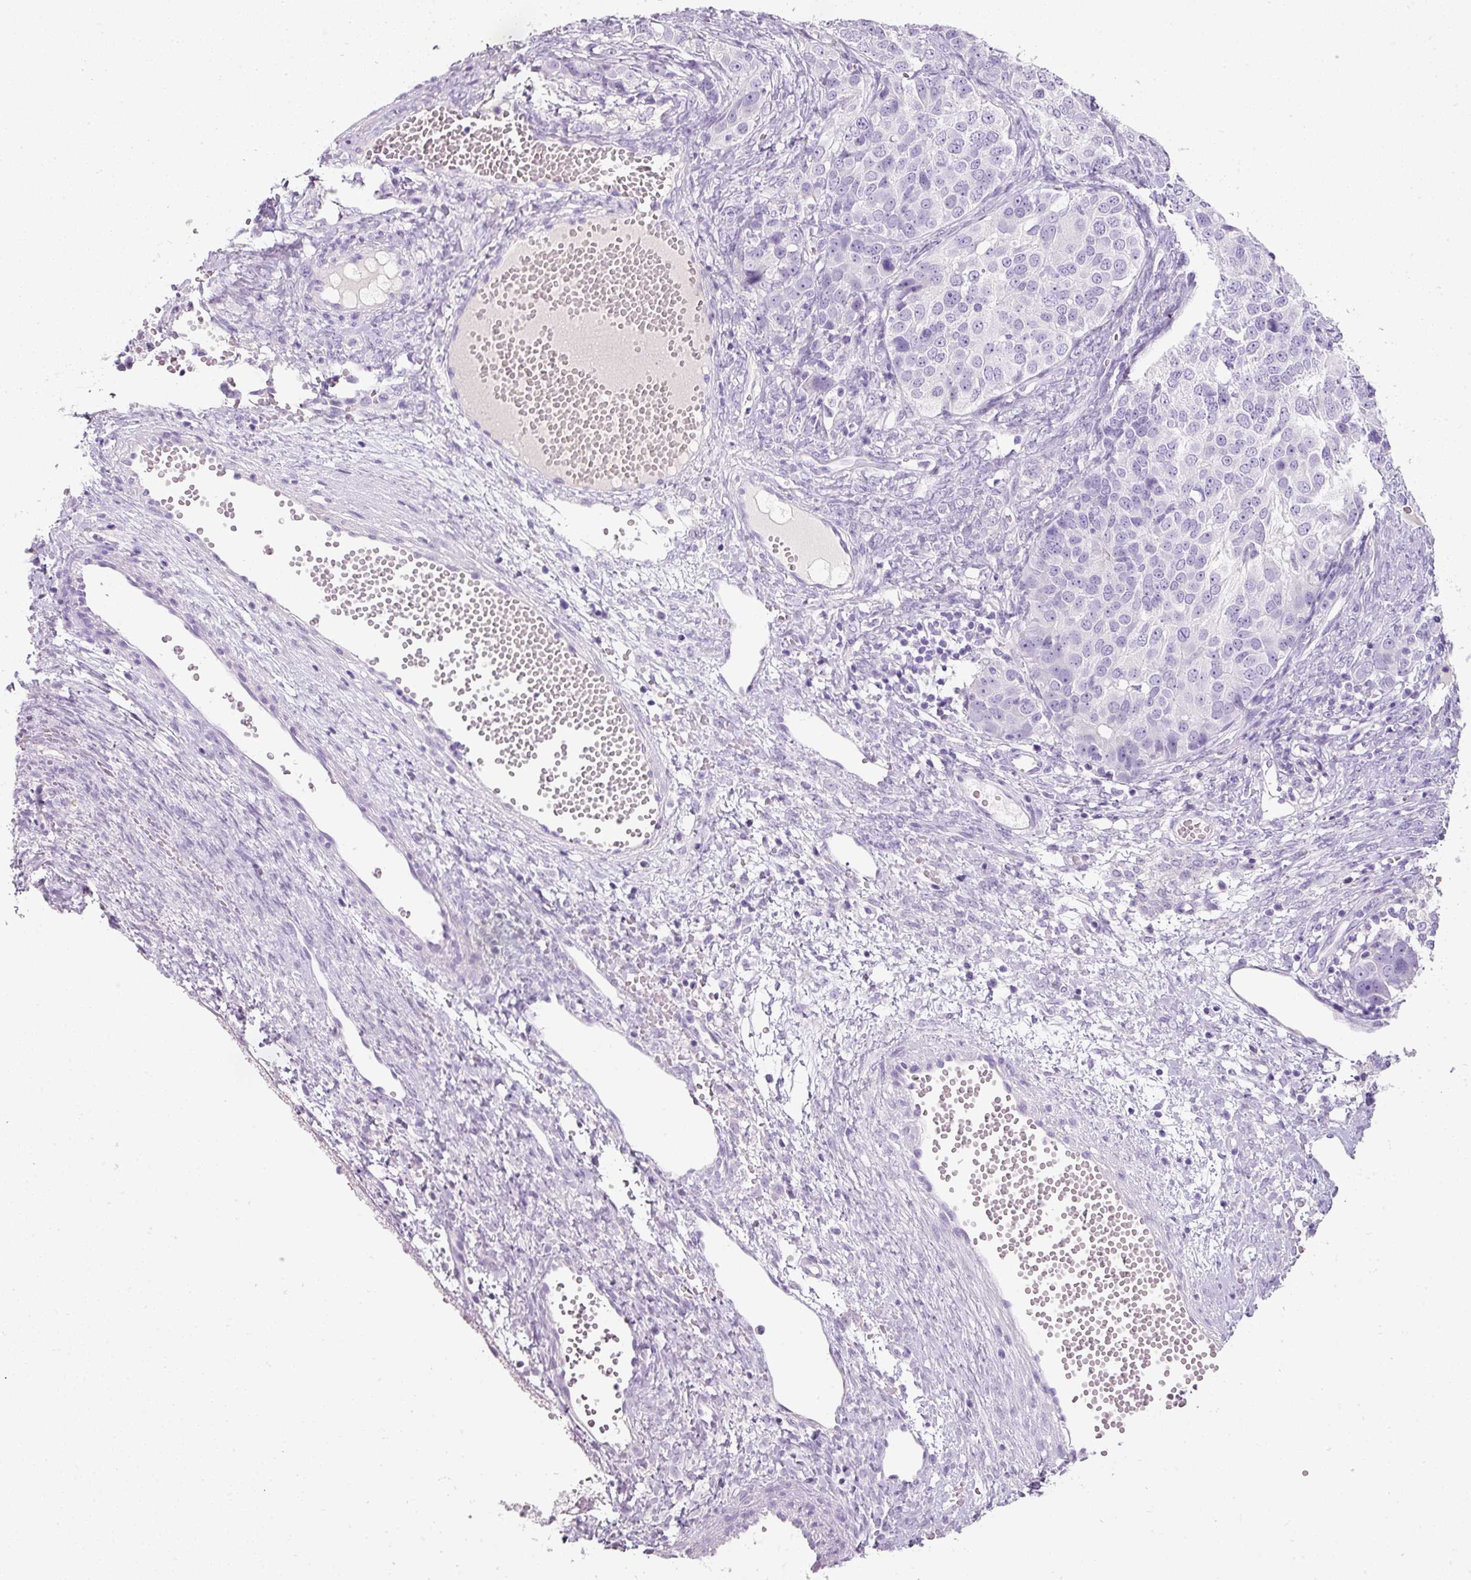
{"staining": {"intensity": "negative", "quantity": "none", "location": "none"}, "tissue": "ovarian cancer", "cell_type": "Tumor cells", "image_type": "cancer", "snomed": [{"axis": "morphology", "description": "Carcinoma, endometroid"}, {"axis": "topography", "description": "Ovary"}], "caption": "An immunohistochemistry image of ovarian cancer (endometroid carcinoma) is shown. There is no staining in tumor cells of ovarian cancer (endometroid carcinoma).", "gene": "DNM1", "patient": {"sex": "female", "age": 51}}